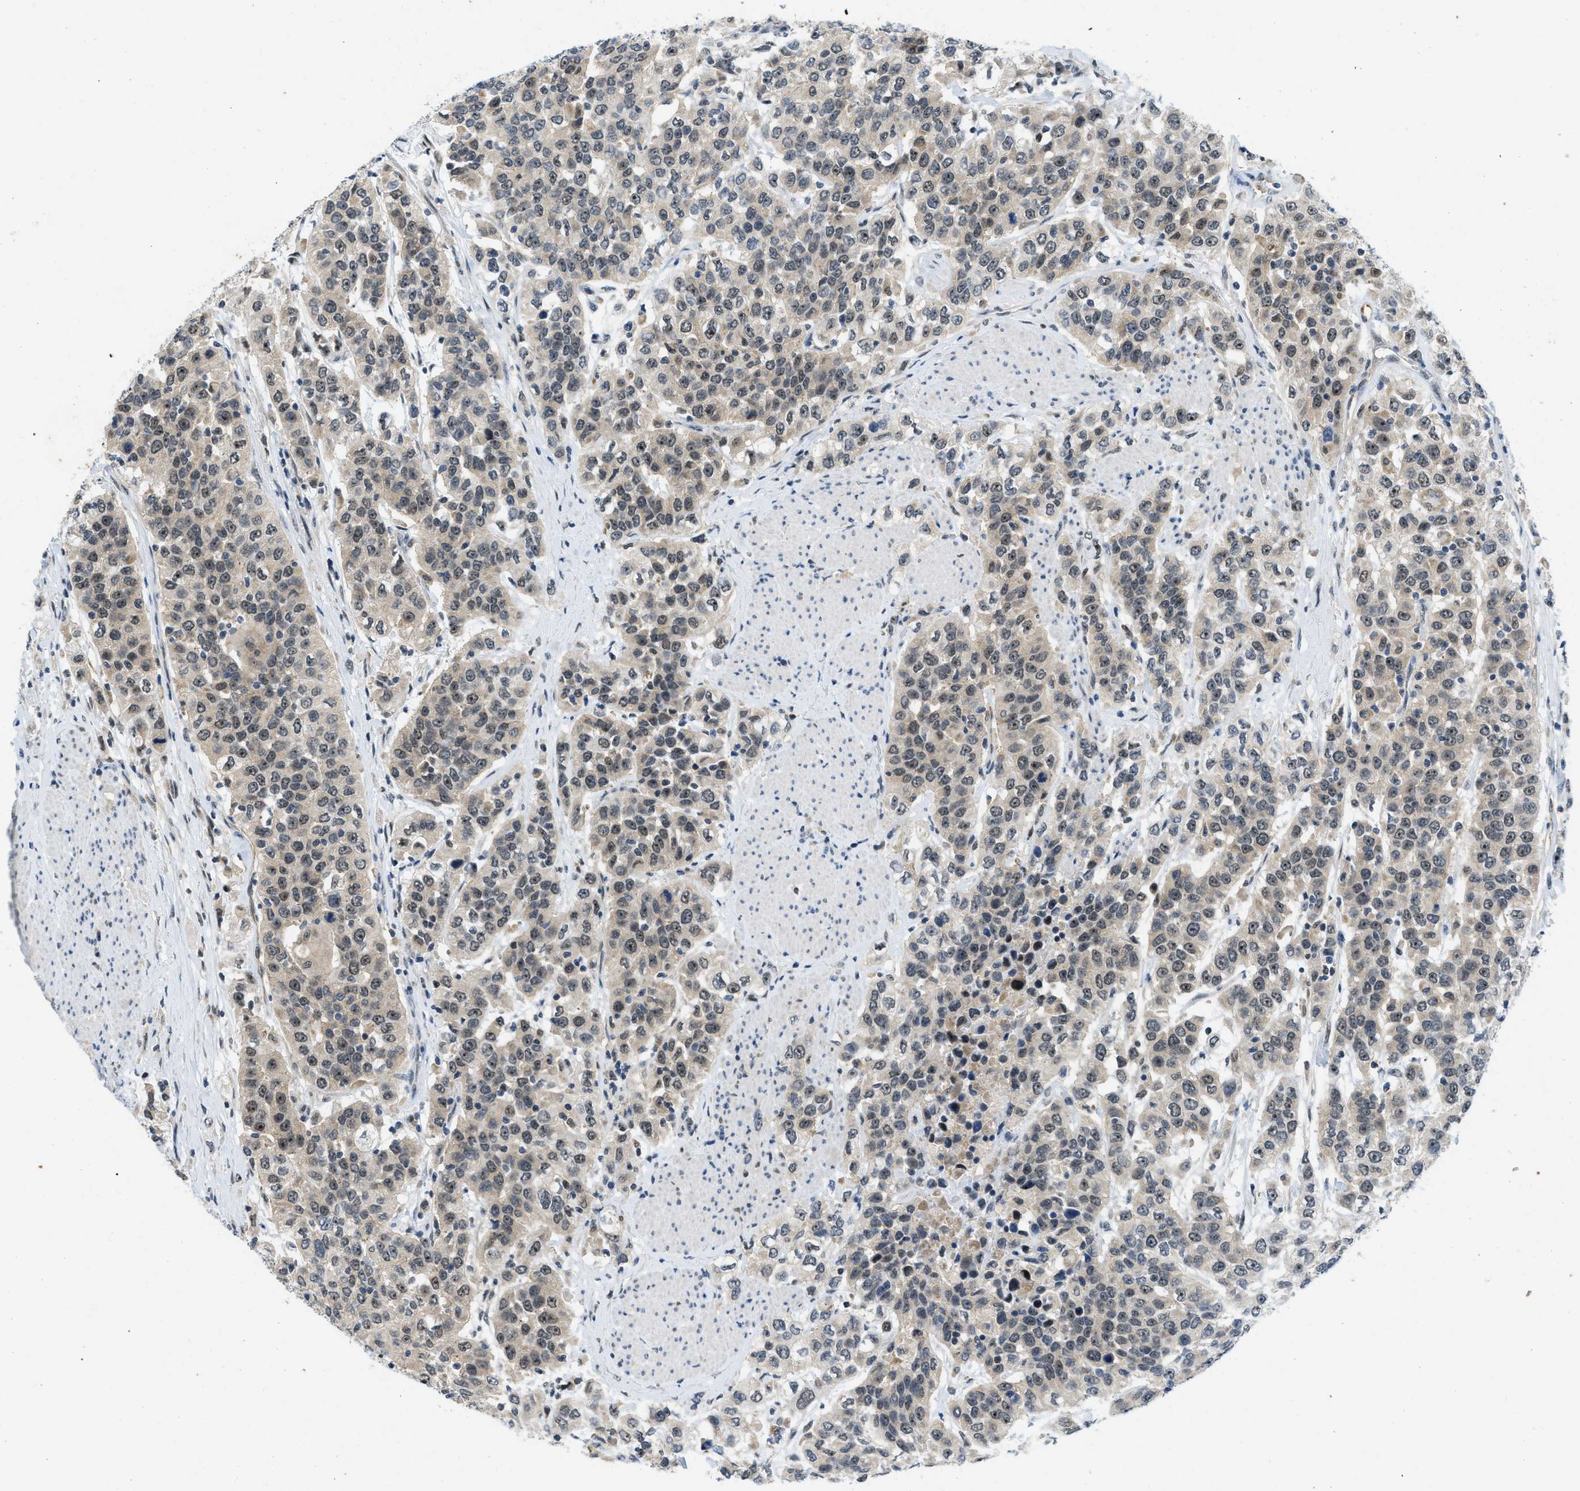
{"staining": {"intensity": "weak", "quantity": ">75%", "location": "cytoplasmic/membranous,nuclear"}, "tissue": "urothelial cancer", "cell_type": "Tumor cells", "image_type": "cancer", "snomed": [{"axis": "morphology", "description": "Urothelial carcinoma, High grade"}, {"axis": "topography", "description": "Urinary bladder"}], "caption": "Immunohistochemistry (IHC) micrograph of neoplastic tissue: urothelial cancer stained using immunohistochemistry (IHC) exhibits low levels of weak protein expression localized specifically in the cytoplasmic/membranous and nuclear of tumor cells, appearing as a cytoplasmic/membranous and nuclear brown color.", "gene": "SLCO2A1", "patient": {"sex": "female", "age": 80}}